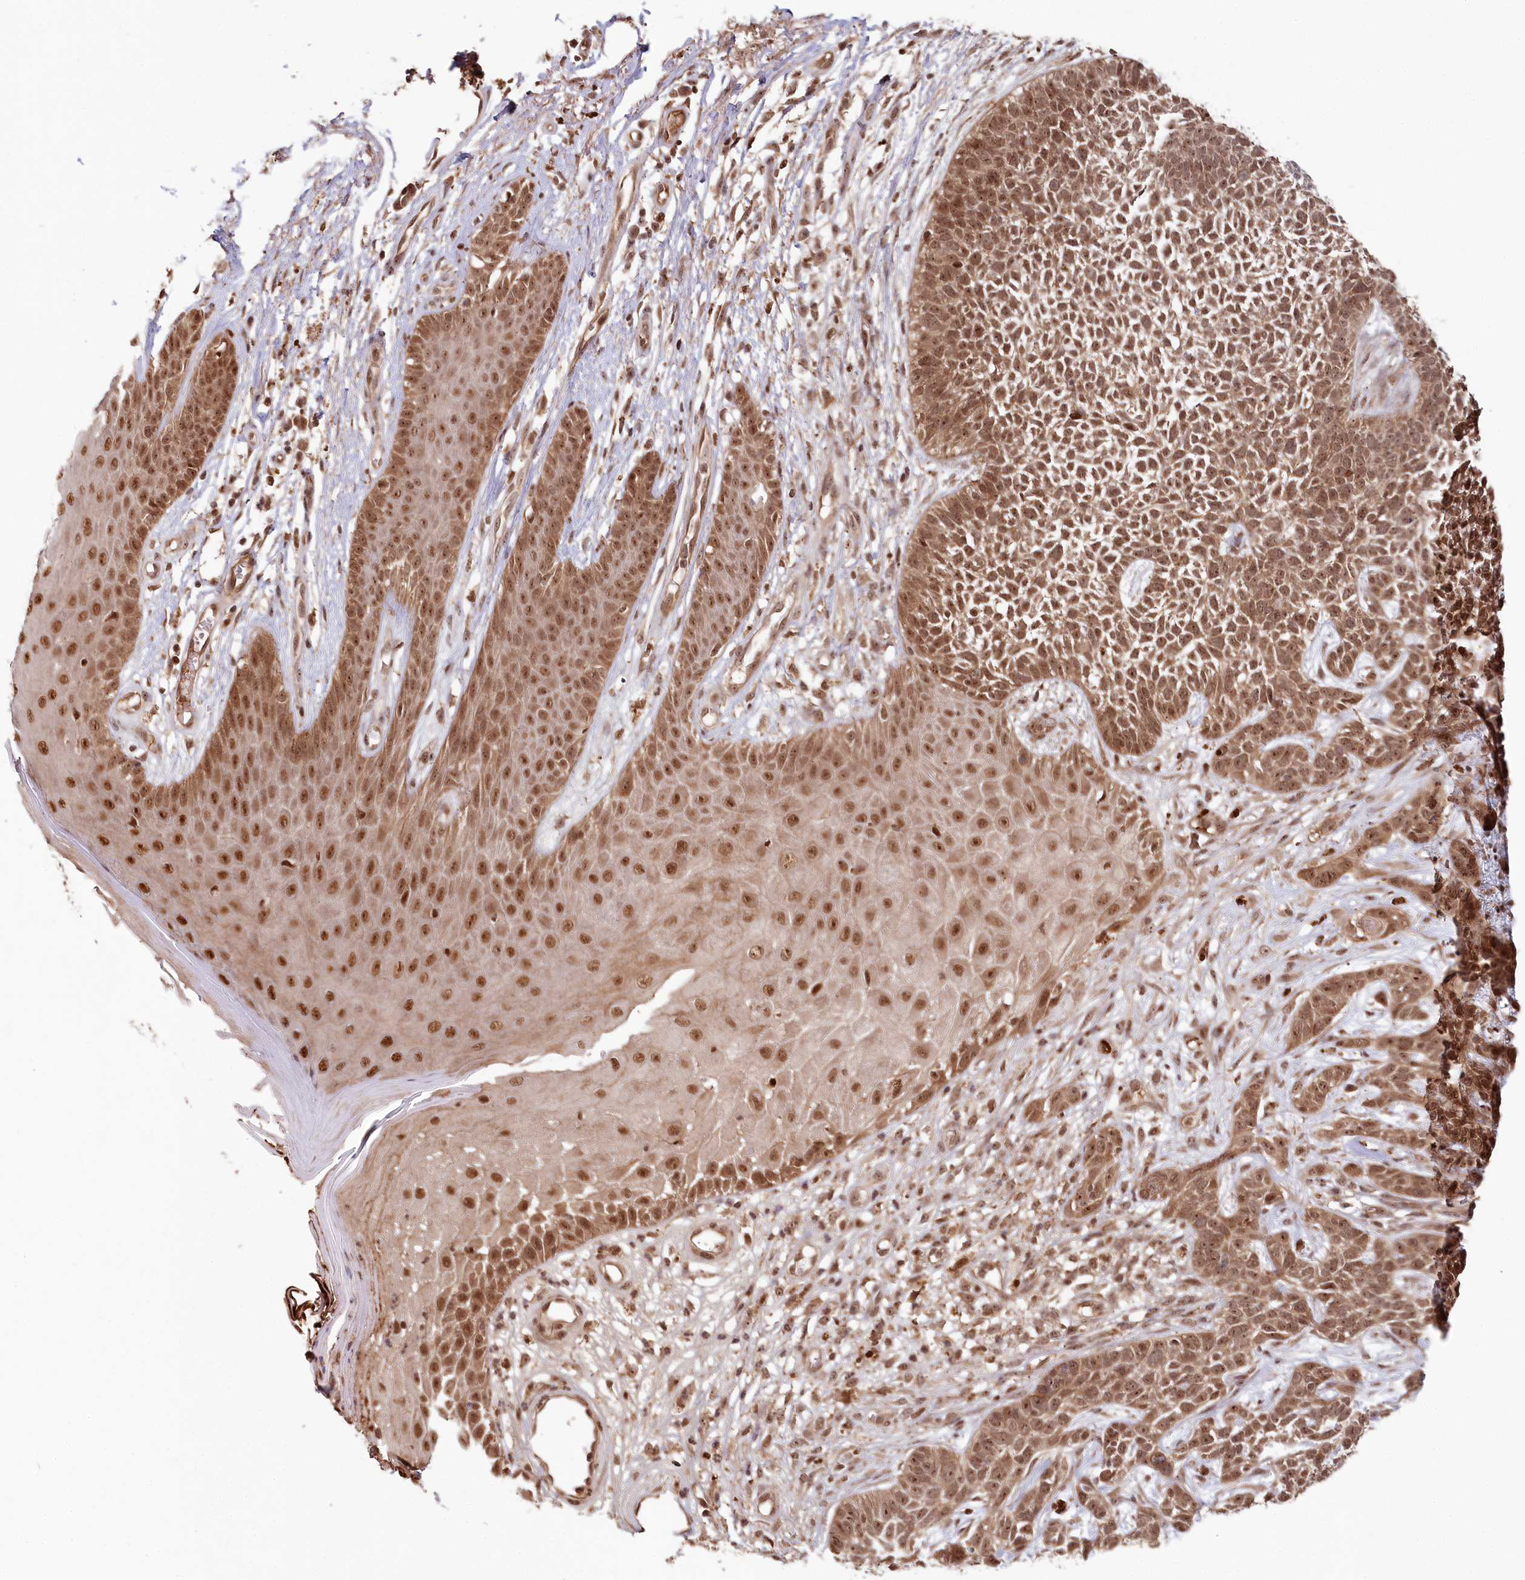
{"staining": {"intensity": "moderate", "quantity": ">75%", "location": "cytoplasmic/membranous,nuclear"}, "tissue": "skin cancer", "cell_type": "Tumor cells", "image_type": "cancer", "snomed": [{"axis": "morphology", "description": "Basal cell carcinoma"}, {"axis": "topography", "description": "Skin"}], "caption": "Basal cell carcinoma (skin) stained for a protein (brown) shows moderate cytoplasmic/membranous and nuclear positive positivity in approximately >75% of tumor cells.", "gene": "WAPL", "patient": {"sex": "female", "age": 84}}